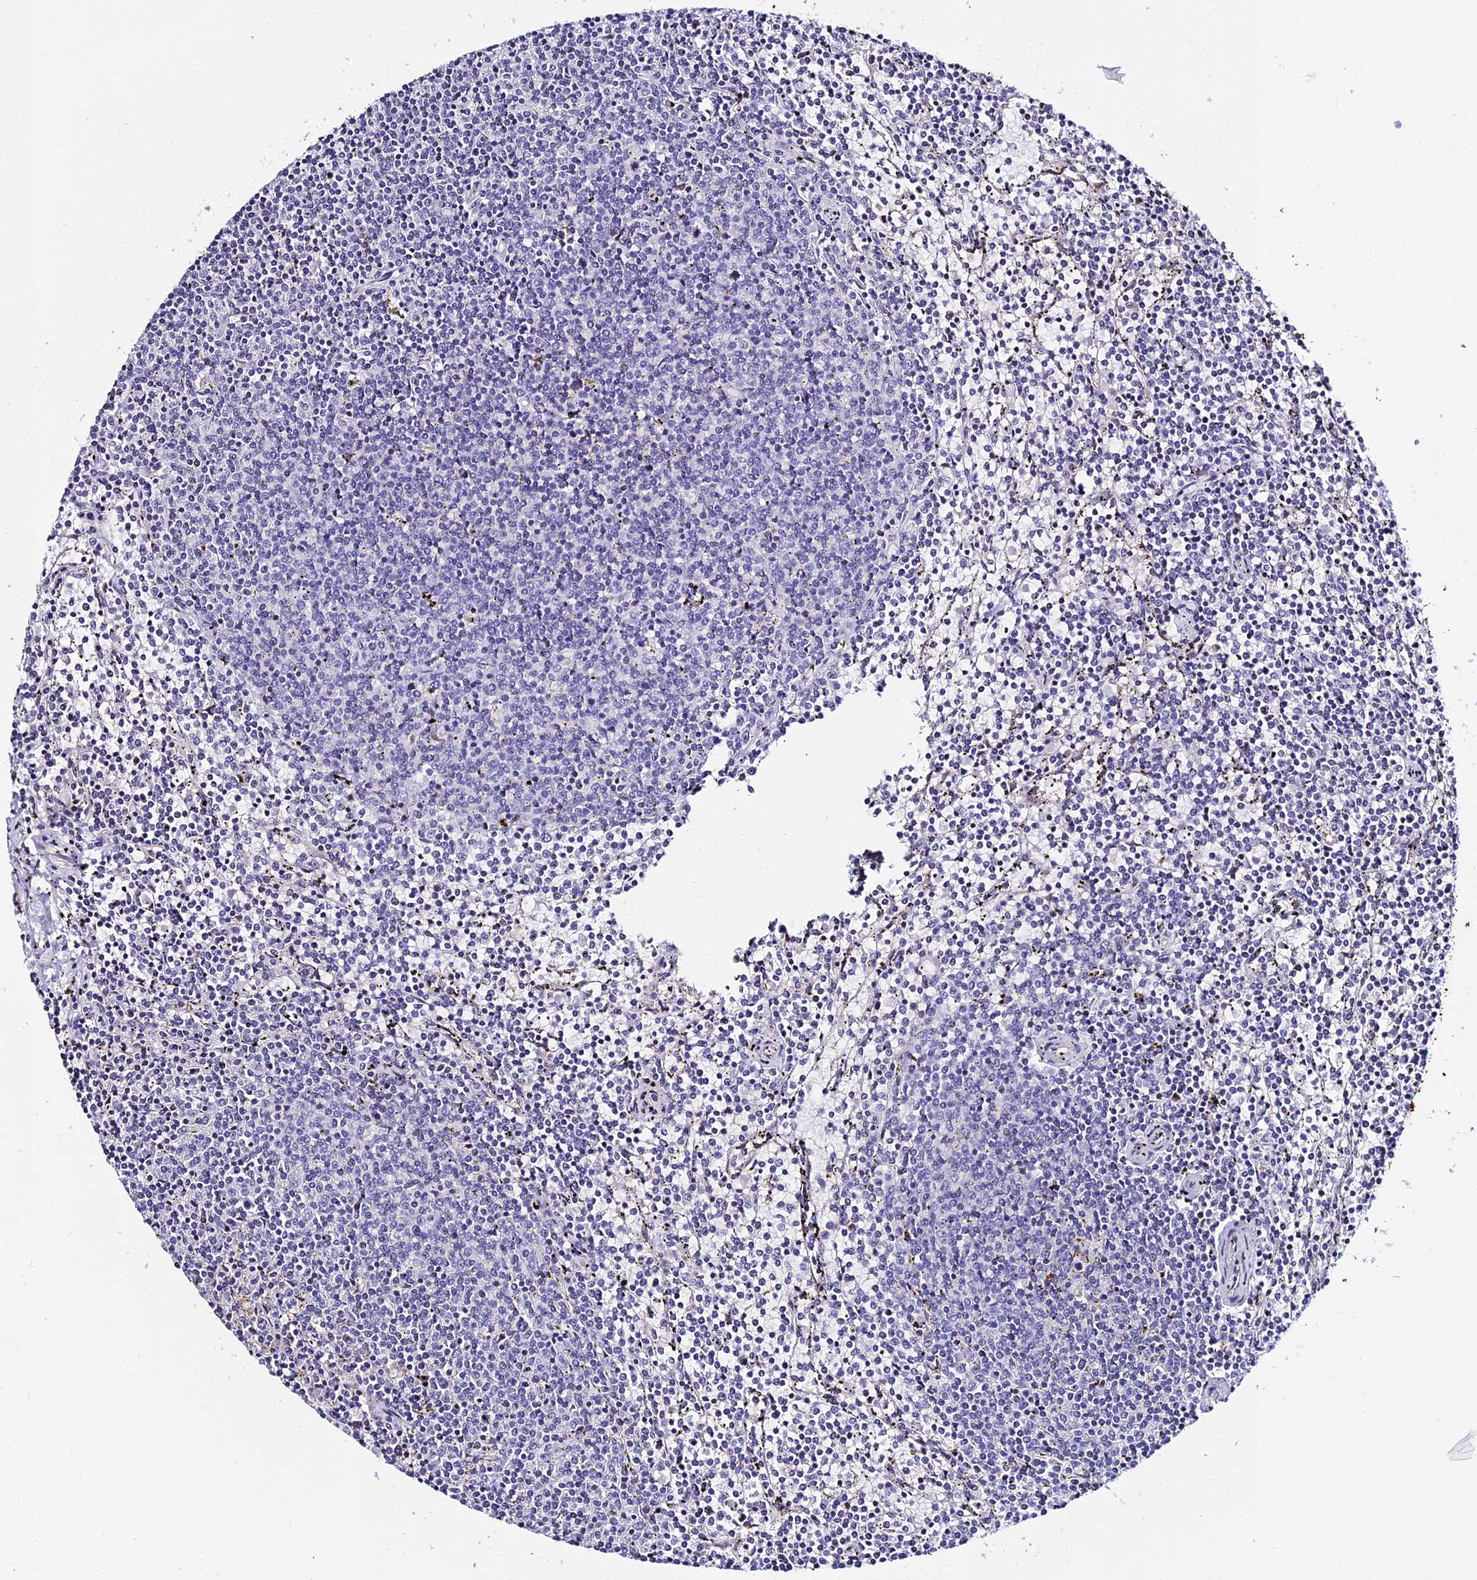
{"staining": {"intensity": "negative", "quantity": "none", "location": "none"}, "tissue": "lymphoma", "cell_type": "Tumor cells", "image_type": "cancer", "snomed": [{"axis": "morphology", "description": "Malignant lymphoma, non-Hodgkin's type, Low grade"}, {"axis": "topography", "description": "Spleen"}], "caption": "Human malignant lymphoma, non-Hodgkin's type (low-grade) stained for a protein using immunohistochemistry exhibits no staining in tumor cells.", "gene": "DEFB132", "patient": {"sex": "female", "age": 50}}